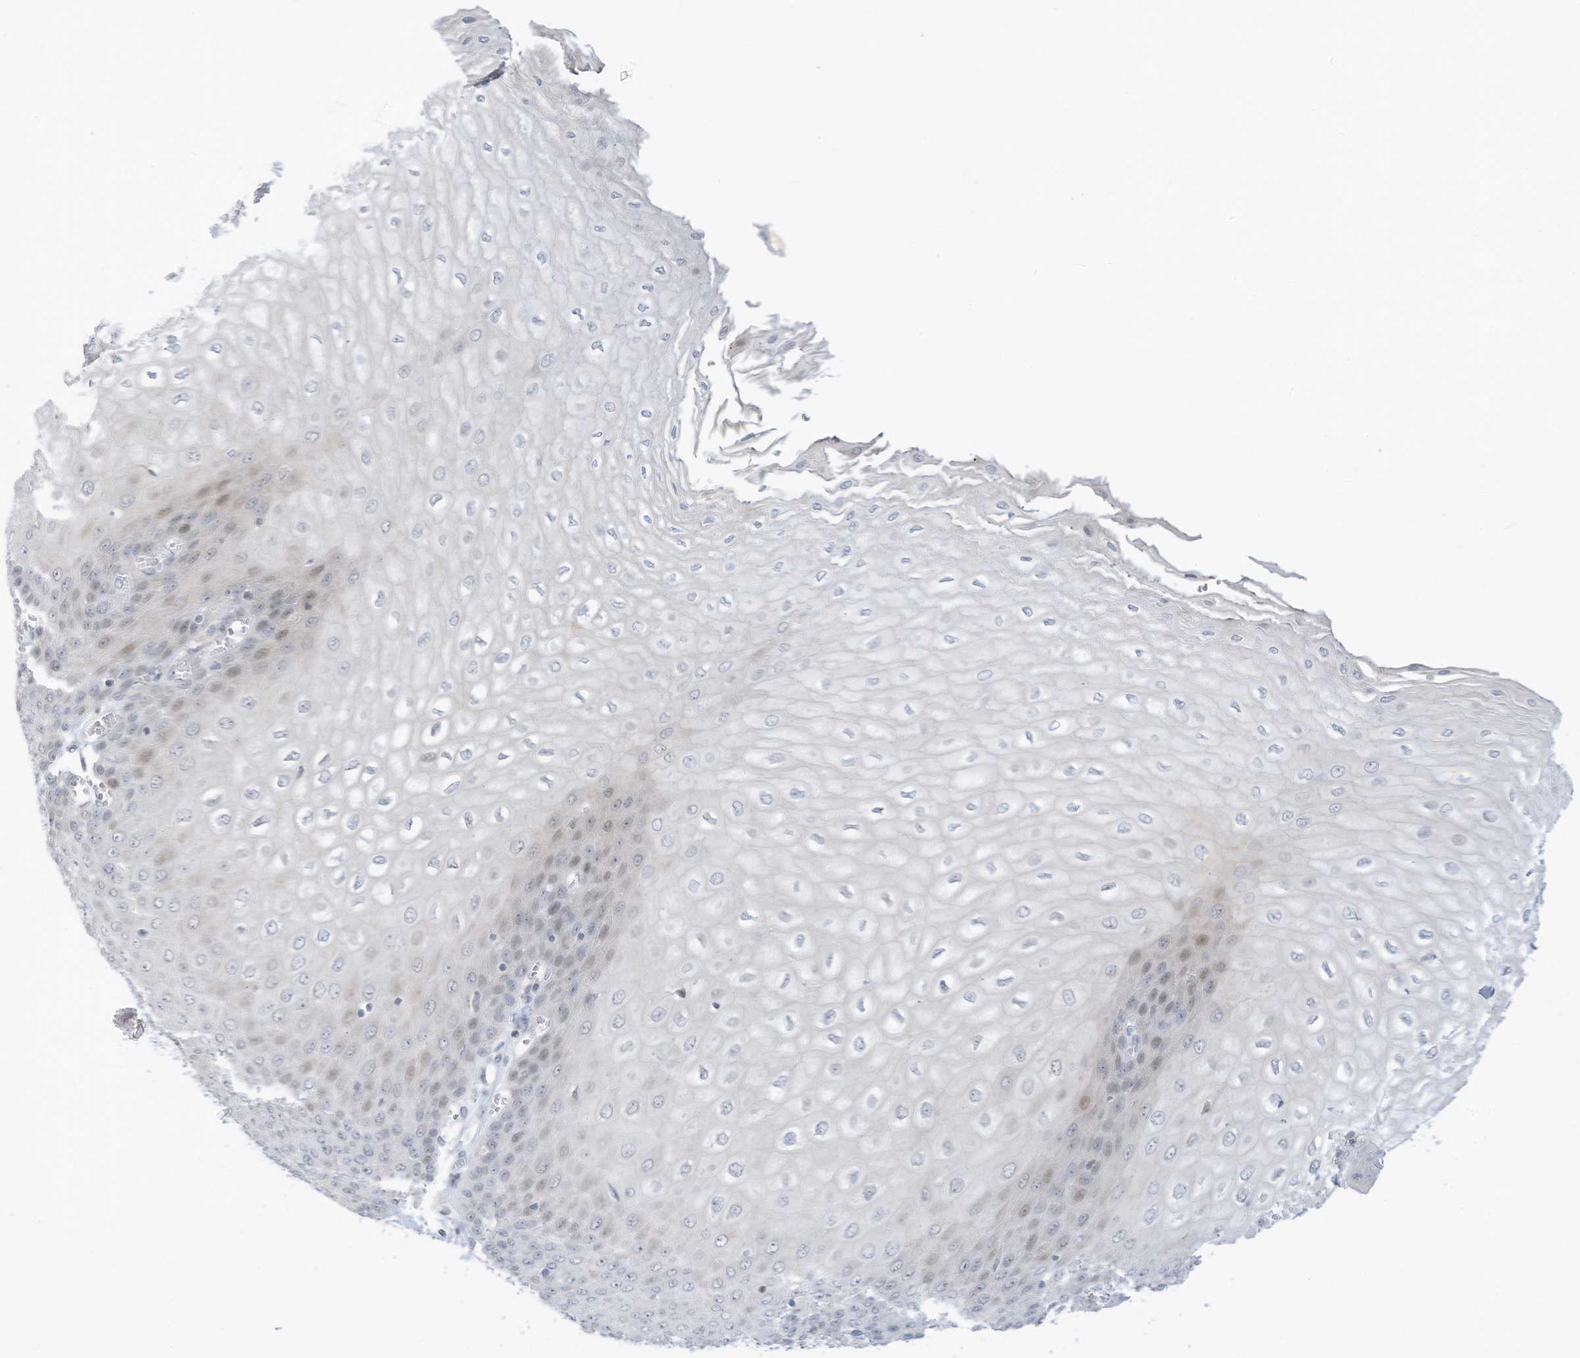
{"staining": {"intensity": "weak", "quantity": "25%-75%", "location": "nuclear"}, "tissue": "esophagus", "cell_type": "Squamous epithelial cells", "image_type": "normal", "snomed": [{"axis": "morphology", "description": "Normal tissue, NOS"}, {"axis": "topography", "description": "Esophagus"}], "caption": "Unremarkable esophagus demonstrates weak nuclear staining in approximately 25%-75% of squamous epithelial cells.", "gene": "ASPRV1", "patient": {"sex": "male", "age": 60}}